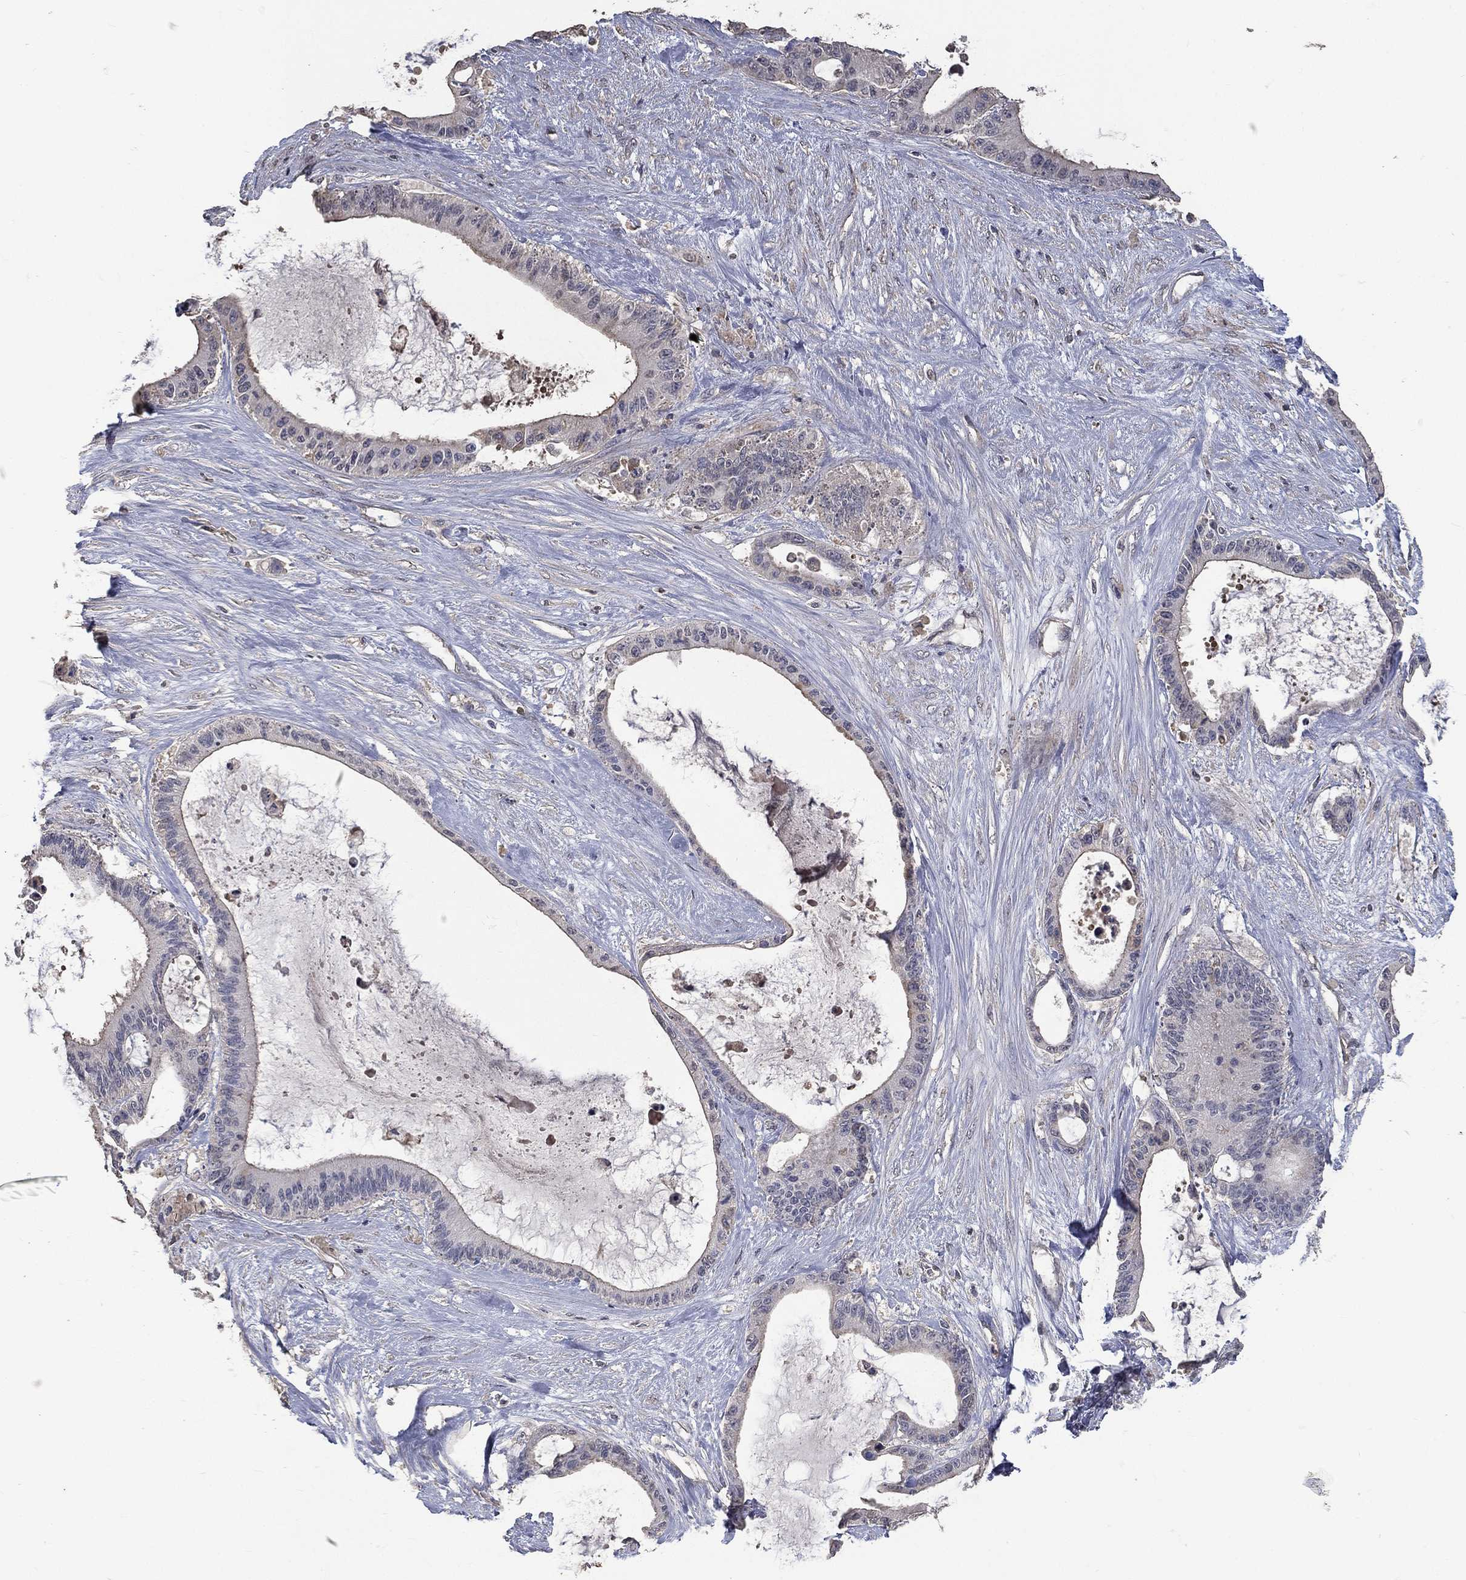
{"staining": {"intensity": "negative", "quantity": "none", "location": "none"}, "tissue": "liver cancer", "cell_type": "Tumor cells", "image_type": "cancer", "snomed": [{"axis": "morphology", "description": "Normal tissue, NOS"}, {"axis": "morphology", "description": "Cholangiocarcinoma"}, {"axis": "topography", "description": "Liver"}, {"axis": "topography", "description": "Peripheral nerve tissue"}], "caption": "Liver cancer was stained to show a protein in brown. There is no significant staining in tumor cells. (DAB (3,3'-diaminobenzidine) immunohistochemistry (IHC) with hematoxylin counter stain).", "gene": "SNAP25", "patient": {"sex": "female", "age": 73}}